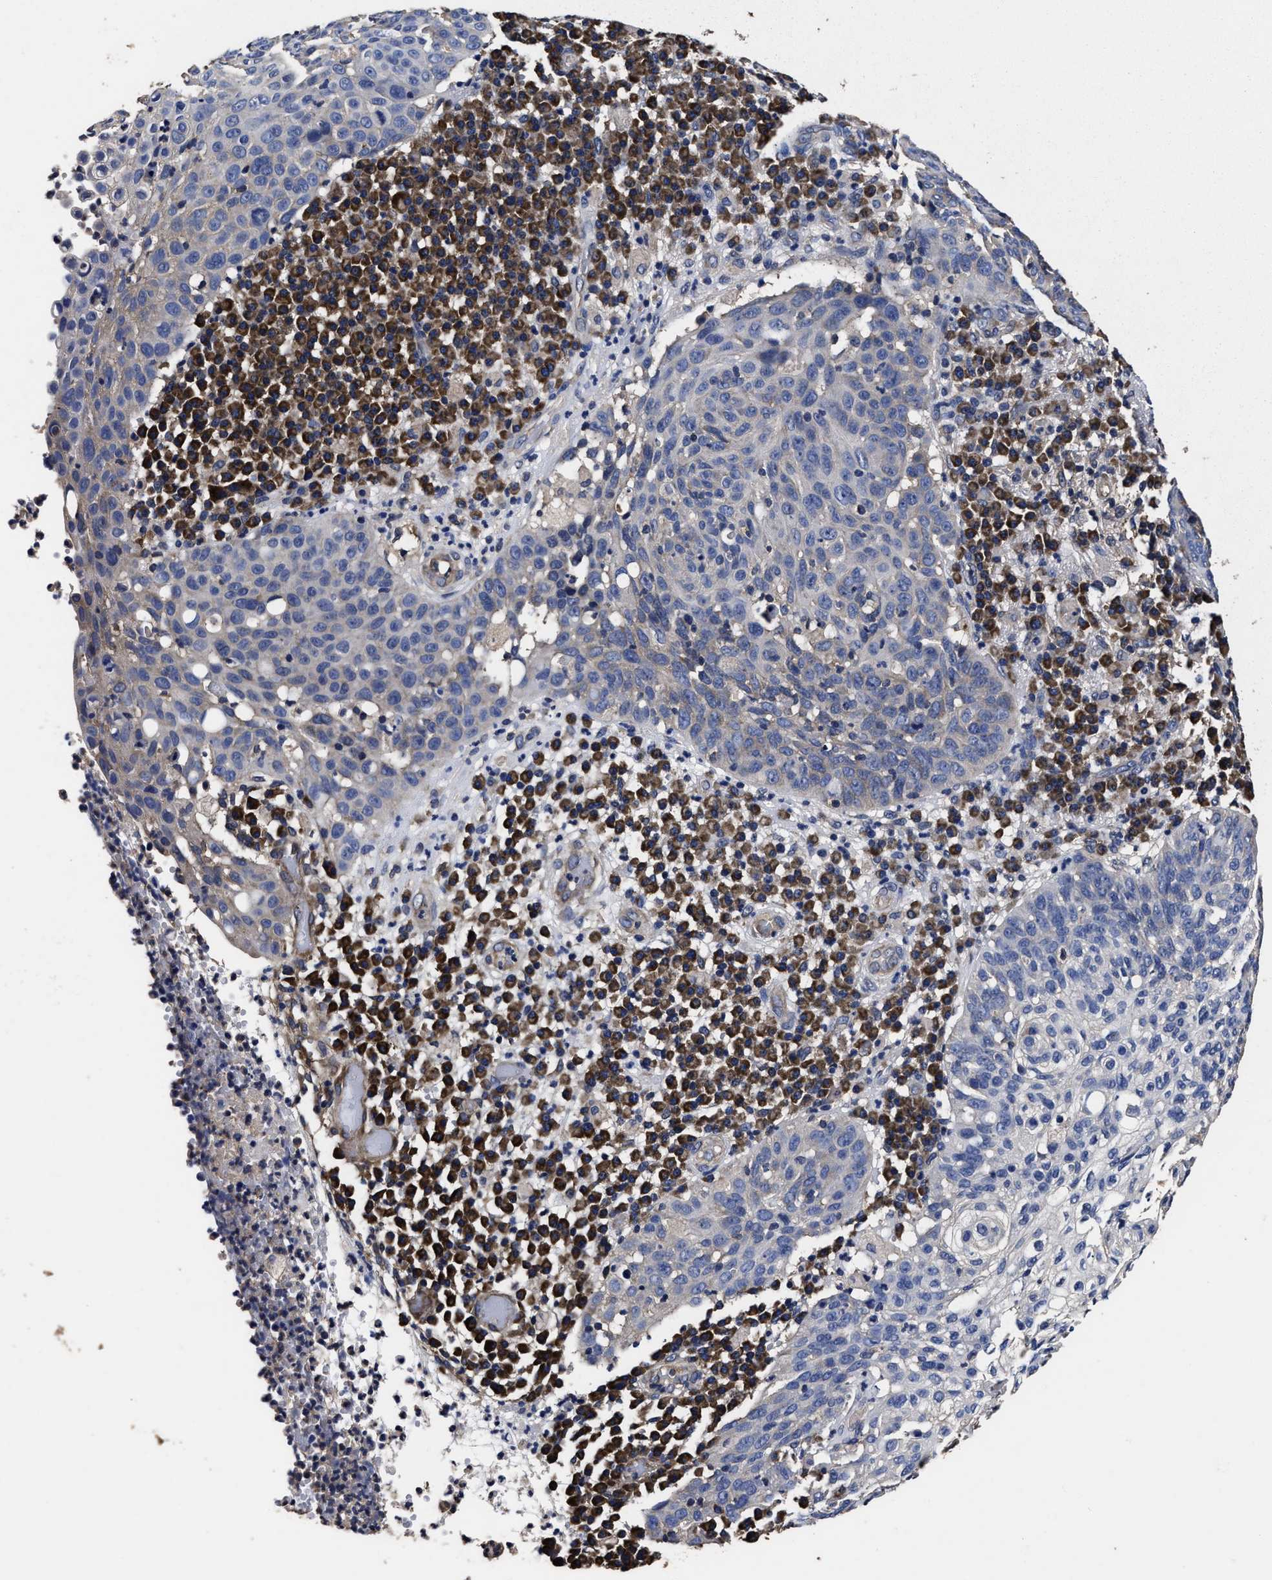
{"staining": {"intensity": "moderate", "quantity": "<25%", "location": "cytoplasmic/membranous"}, "tissue": "skin cancer", "cell_type": "Tumor cells", "image_type": "cancer", "snomed": [{"axis": "morphology", "description": "Squamous cell carcinoma in situ, NOS"}, {"axis": "morphology", "description": "Squamous cell carcinoma, NOS"}, {"axis": "topography", "description": "Skin"}], "caption": "Immunohistochemical staining of human skin squamous cell carcinoma in situ displays low levels of moderate cytoplasmic/membranous staining in about <25% of tumor cells. (DAB (3,3'-diaminobenzidine) IHC with brightfield microscopy, high magnification).", "gene": "AVEN", "patient": {"sex": "male", "age": 93}}